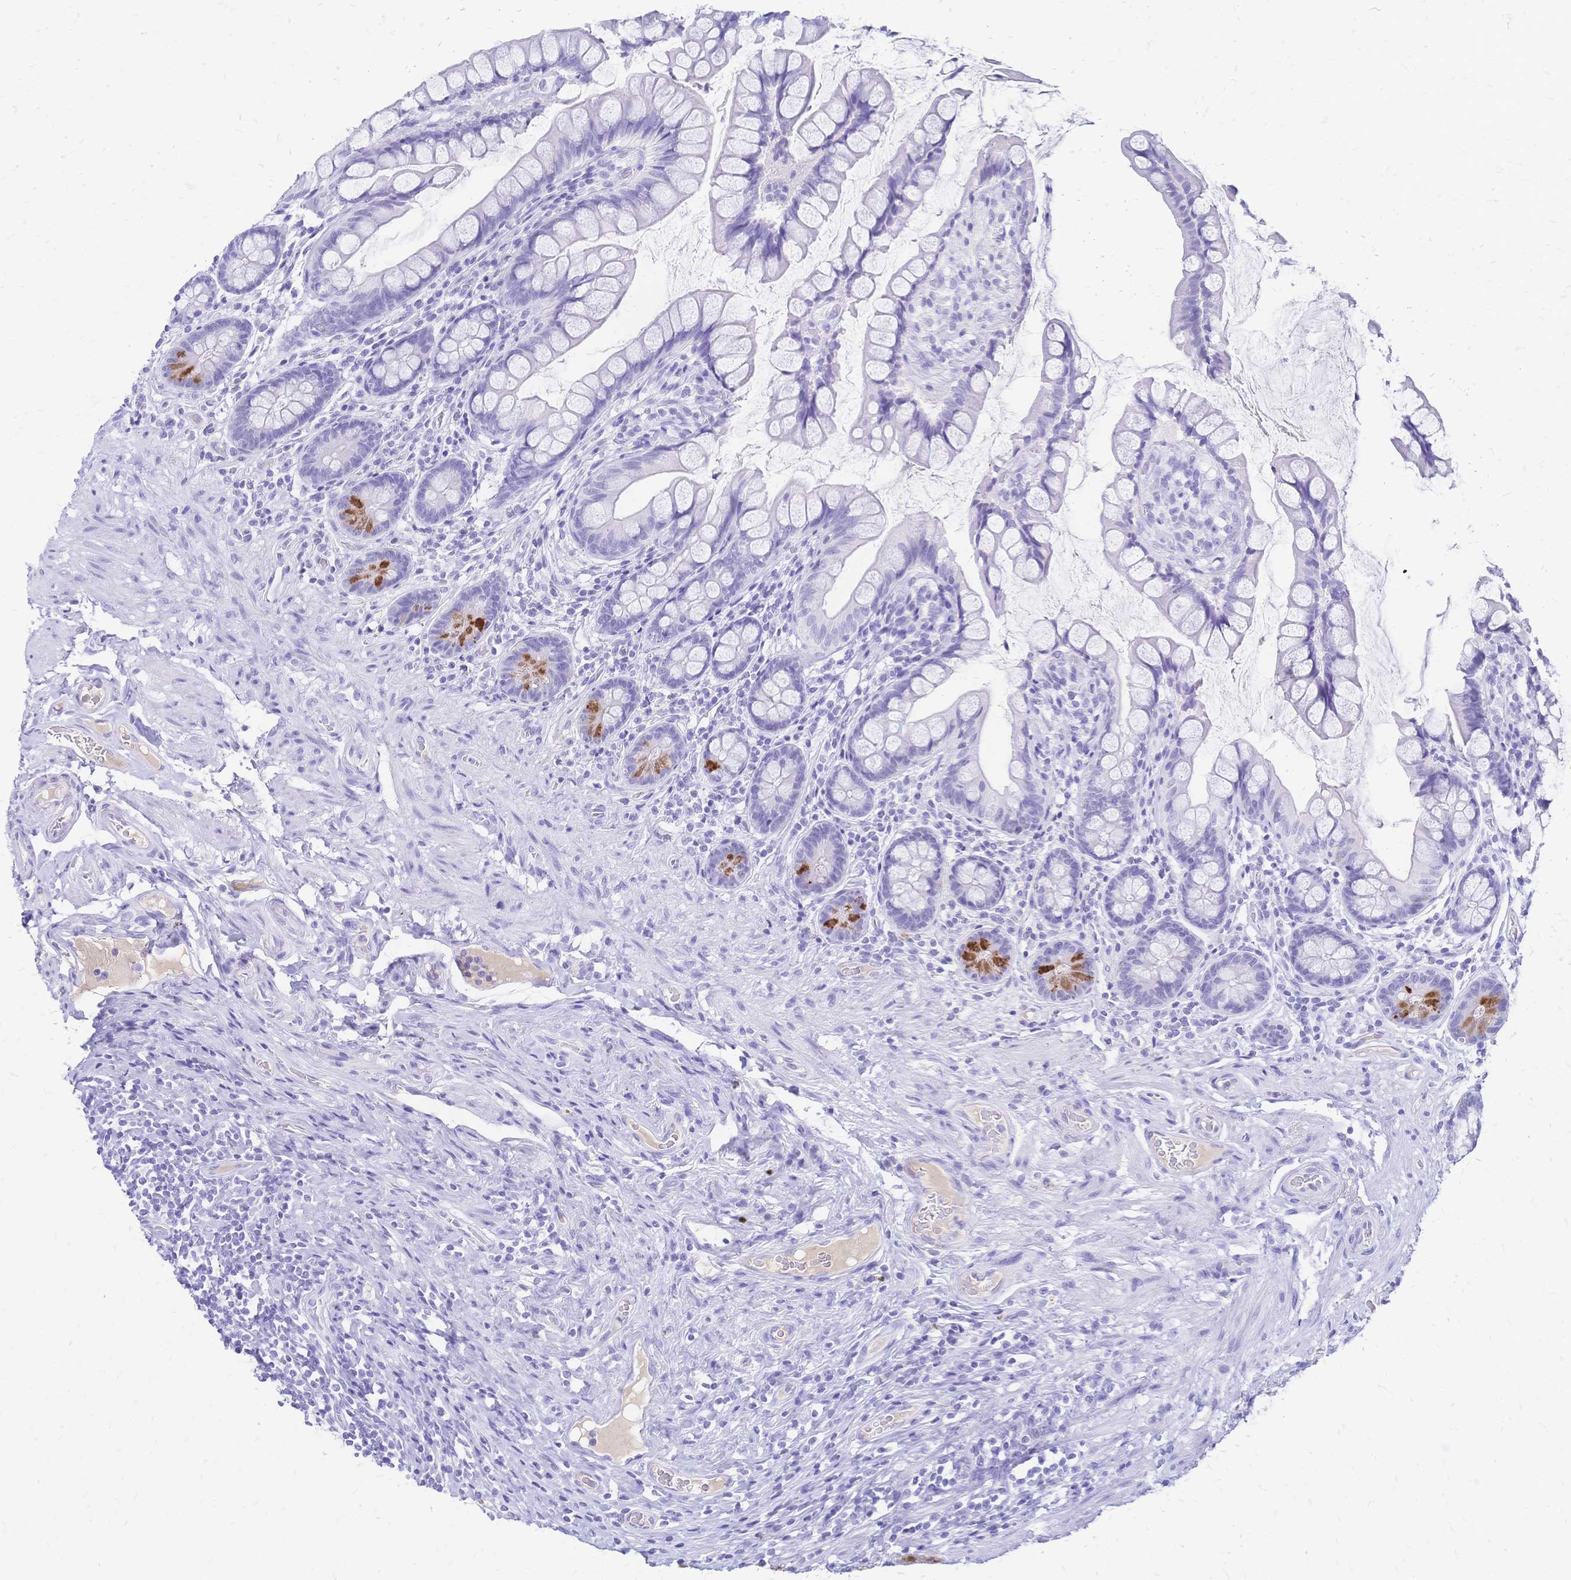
{"staining": {"intensity": "strong", "quantity": "<25%", "location": "cytoplasmic/membranous"}, "tissue": "small intestine", "cell_type": "Glandular cells", "image_type": "normal", "snomed": [{"axis": "morphology", "description": "Normal tissue, NOS"}, {"axis": "topography", "description": "Small intestine"}], "caption": "A micrograph showing strong cytoplasmic/membranous positivity in approximately <25% of glandular cells in normal small intestine, as visualized by brown immunohistochemical staining.", "gene": "FA2H", "patient": {"sex": "male", "age": 70}}